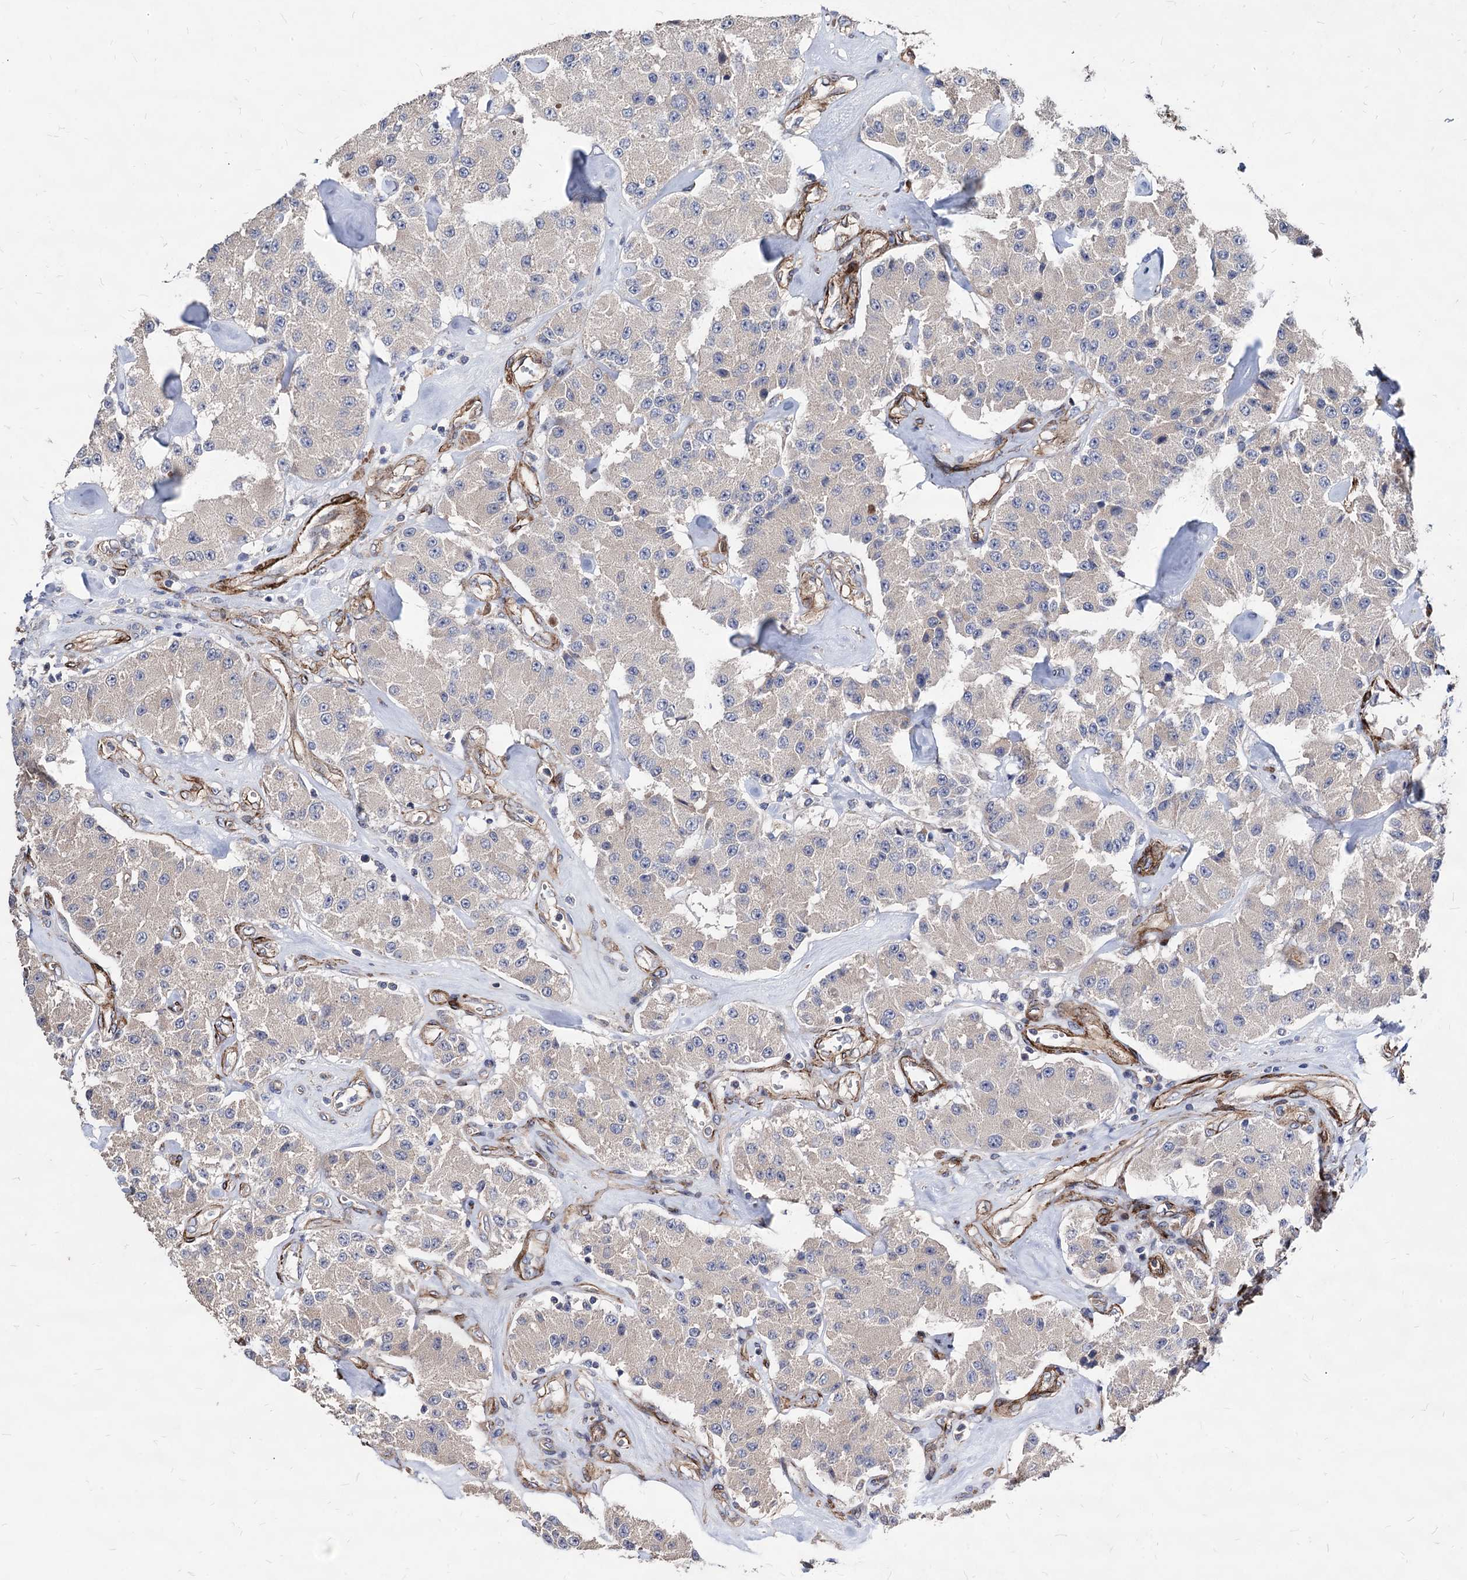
{"staining": {"intensity": "weak", "quantity": "<25%", "location": "cytoplasmic/membranous"}, "tissue": "carcinoid", "cell_type": "Tumor cells", "image_type": "cancer", "snomed": [{"axis": "morphology", "description": "Carcinoid, malignant, NOS"}, {"axis": "topography", "description": "Pancreas"}], "caption": "Immunohistochemical staining of carcinoid (malignant) shows no significant staining in tumor cells.", "gene": "WDR11", "patient": {"sex": "male", "age": 41}}